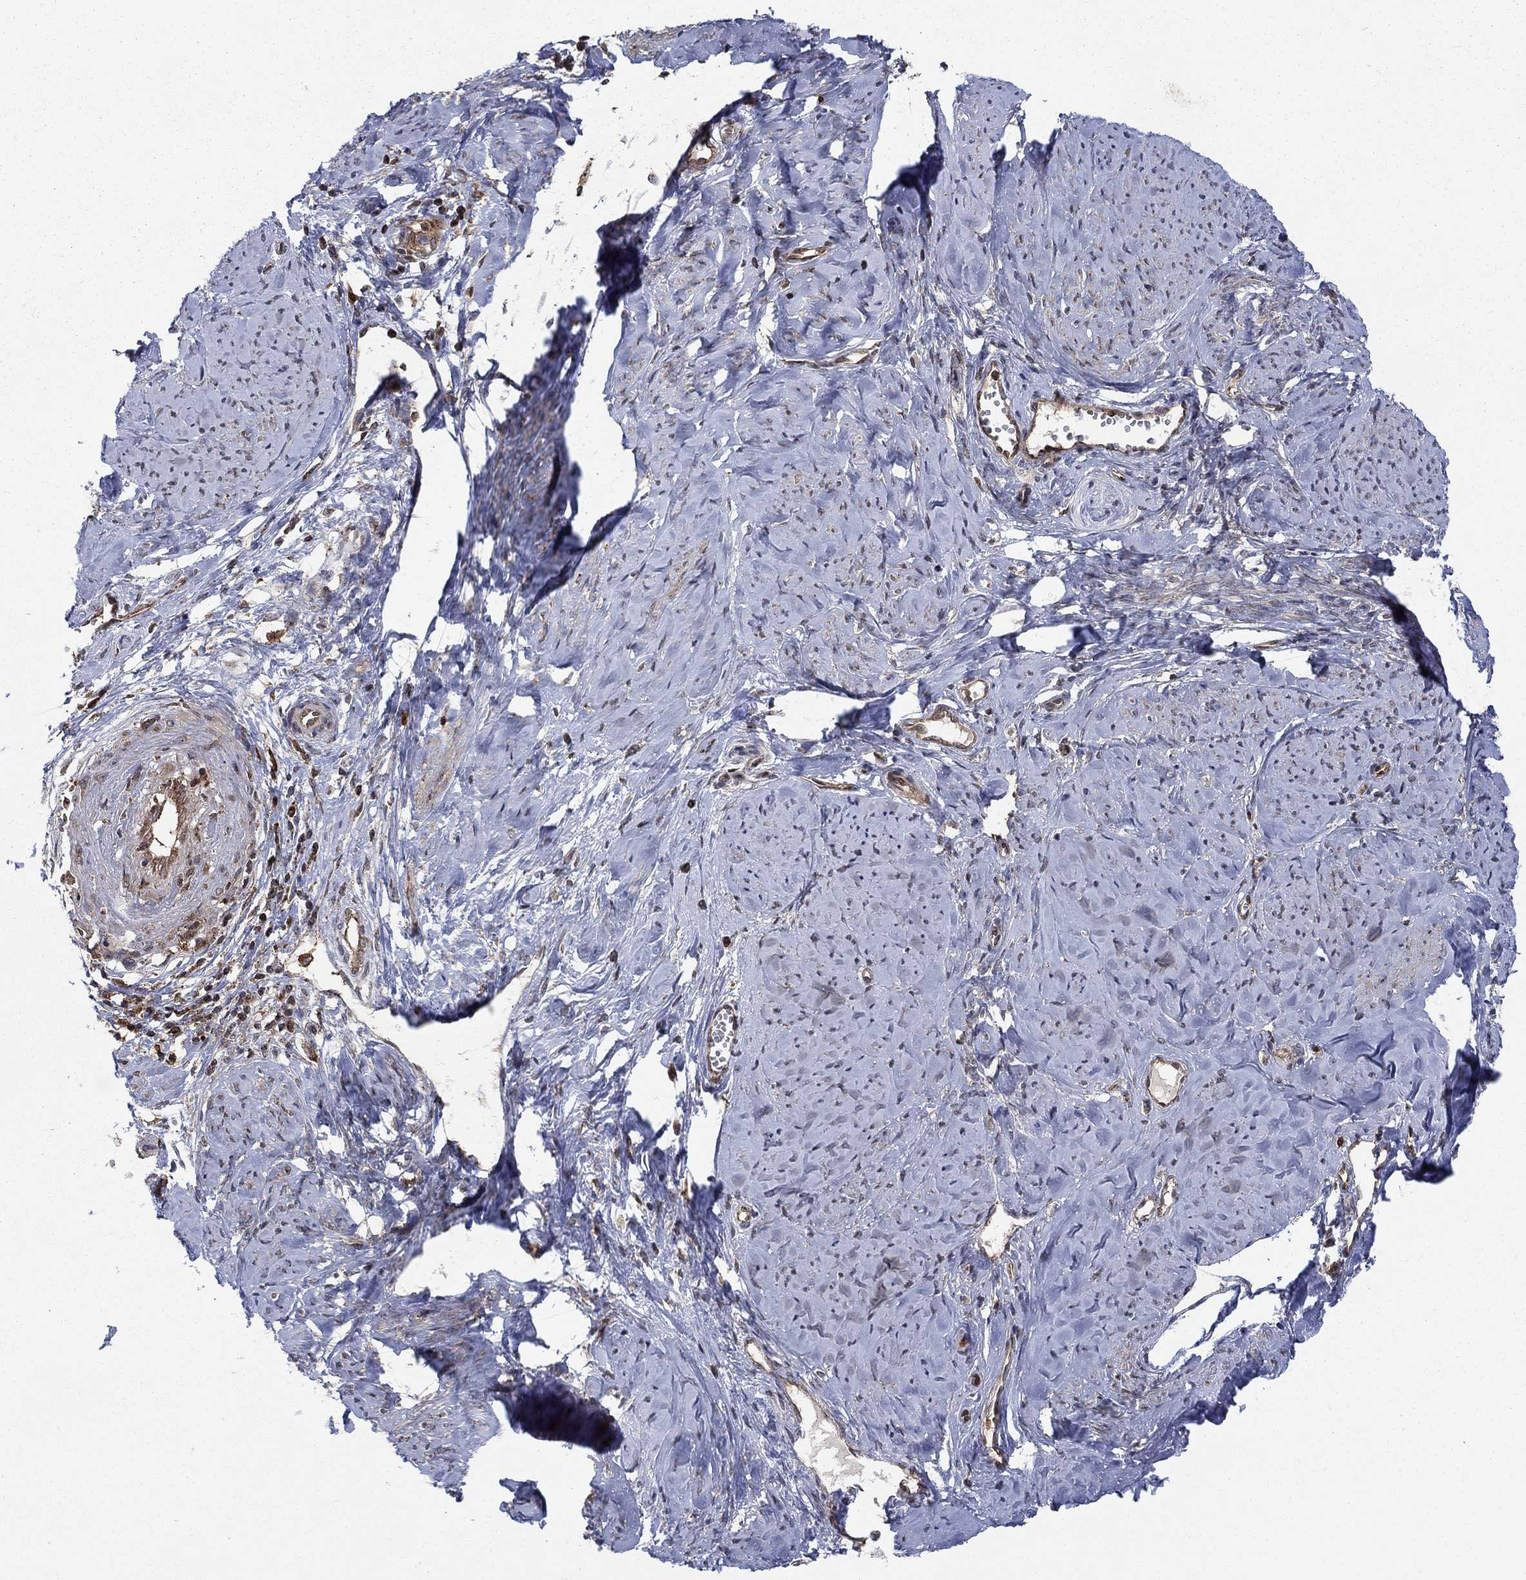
{"staining": {"intensity": "moderate", "quantity": "<25%", "location": "cytoplasmic/membranous"}, "tissue": "smooth muscle", "cell_type": "Smooth muscle cells", "image_type": "normal", "snomed": [{"axis": "morphology", "description": "Normal tissue, NOS"}, {"axis": "topography", "description": "Smooth muscle"}], "caption": "Immunohistochemistry image of unremarkable smooth muscle: human smooth muscle stained using immunohistochemistry exhibits low levels of moderate protein expression localized specifically in the cytoplasmic/membranous of smooth muscle cells, appearing as a cytoplasmic/membranous brown color.", "gene": "IFI35", "patient": {"sex": "female", "age": 48}}